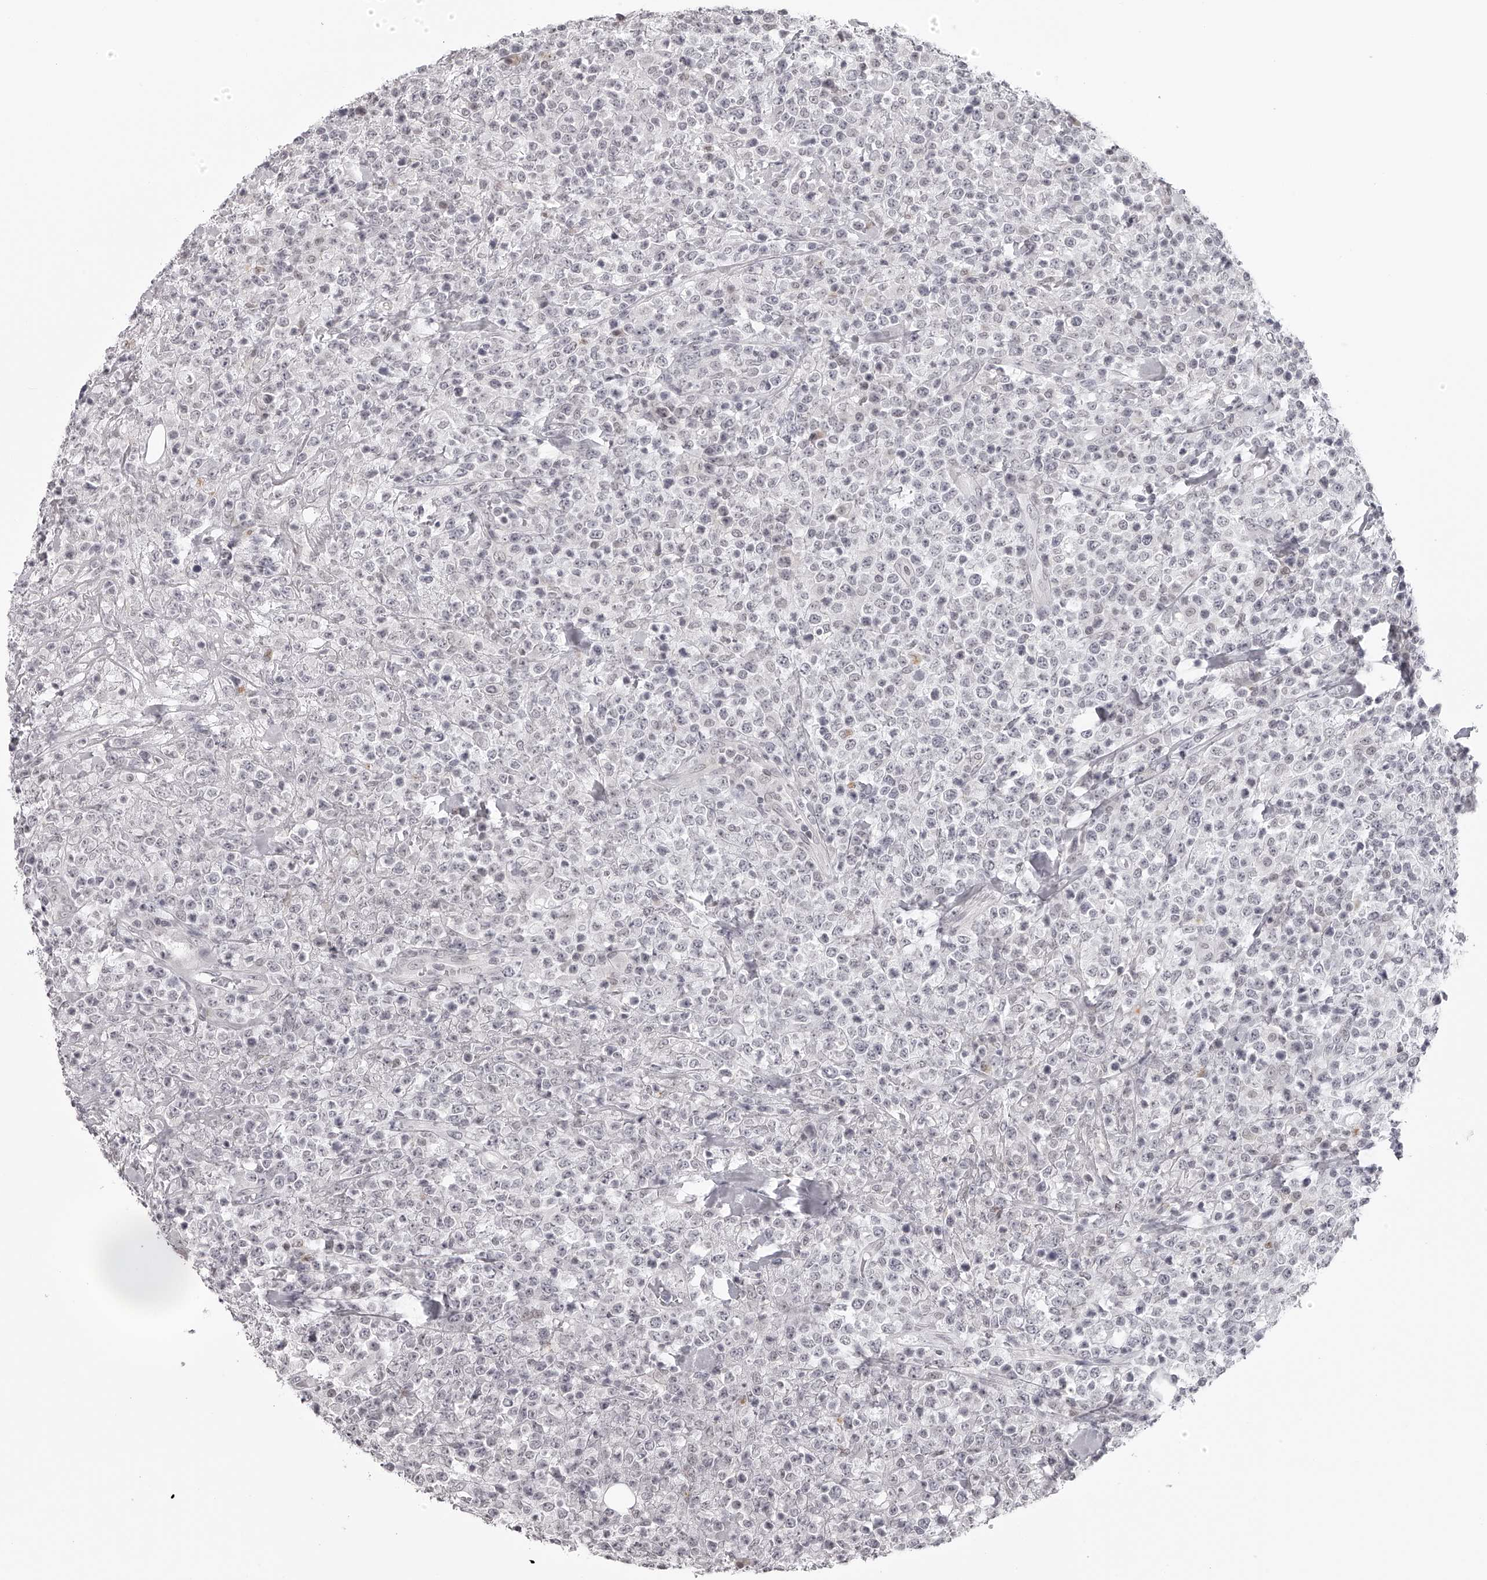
{"staining": {"intensity": "negative", "quantity": "none", "location": "none"}, "tissue": "lymphoma", "cell_type": "Tumor cells", "image_type": "cancer", "snomed": [{"axis": "morphology", "description": "Malignant lymphoma, non-Hodgkin's type, High grade"}, {"axis": "topography", "description": "Colon"}], "caption": "Immunohistochemistry image of neoplastic tissue: human malignant lymphoma, non-Hodgkin's type (high-grade) stained with DAB (3,3'-diaminobenzidine) exhibits no significant protein expression in tumor cells.", "gene": "RNF220", "patient": {"sex": "female", "age": 53}}